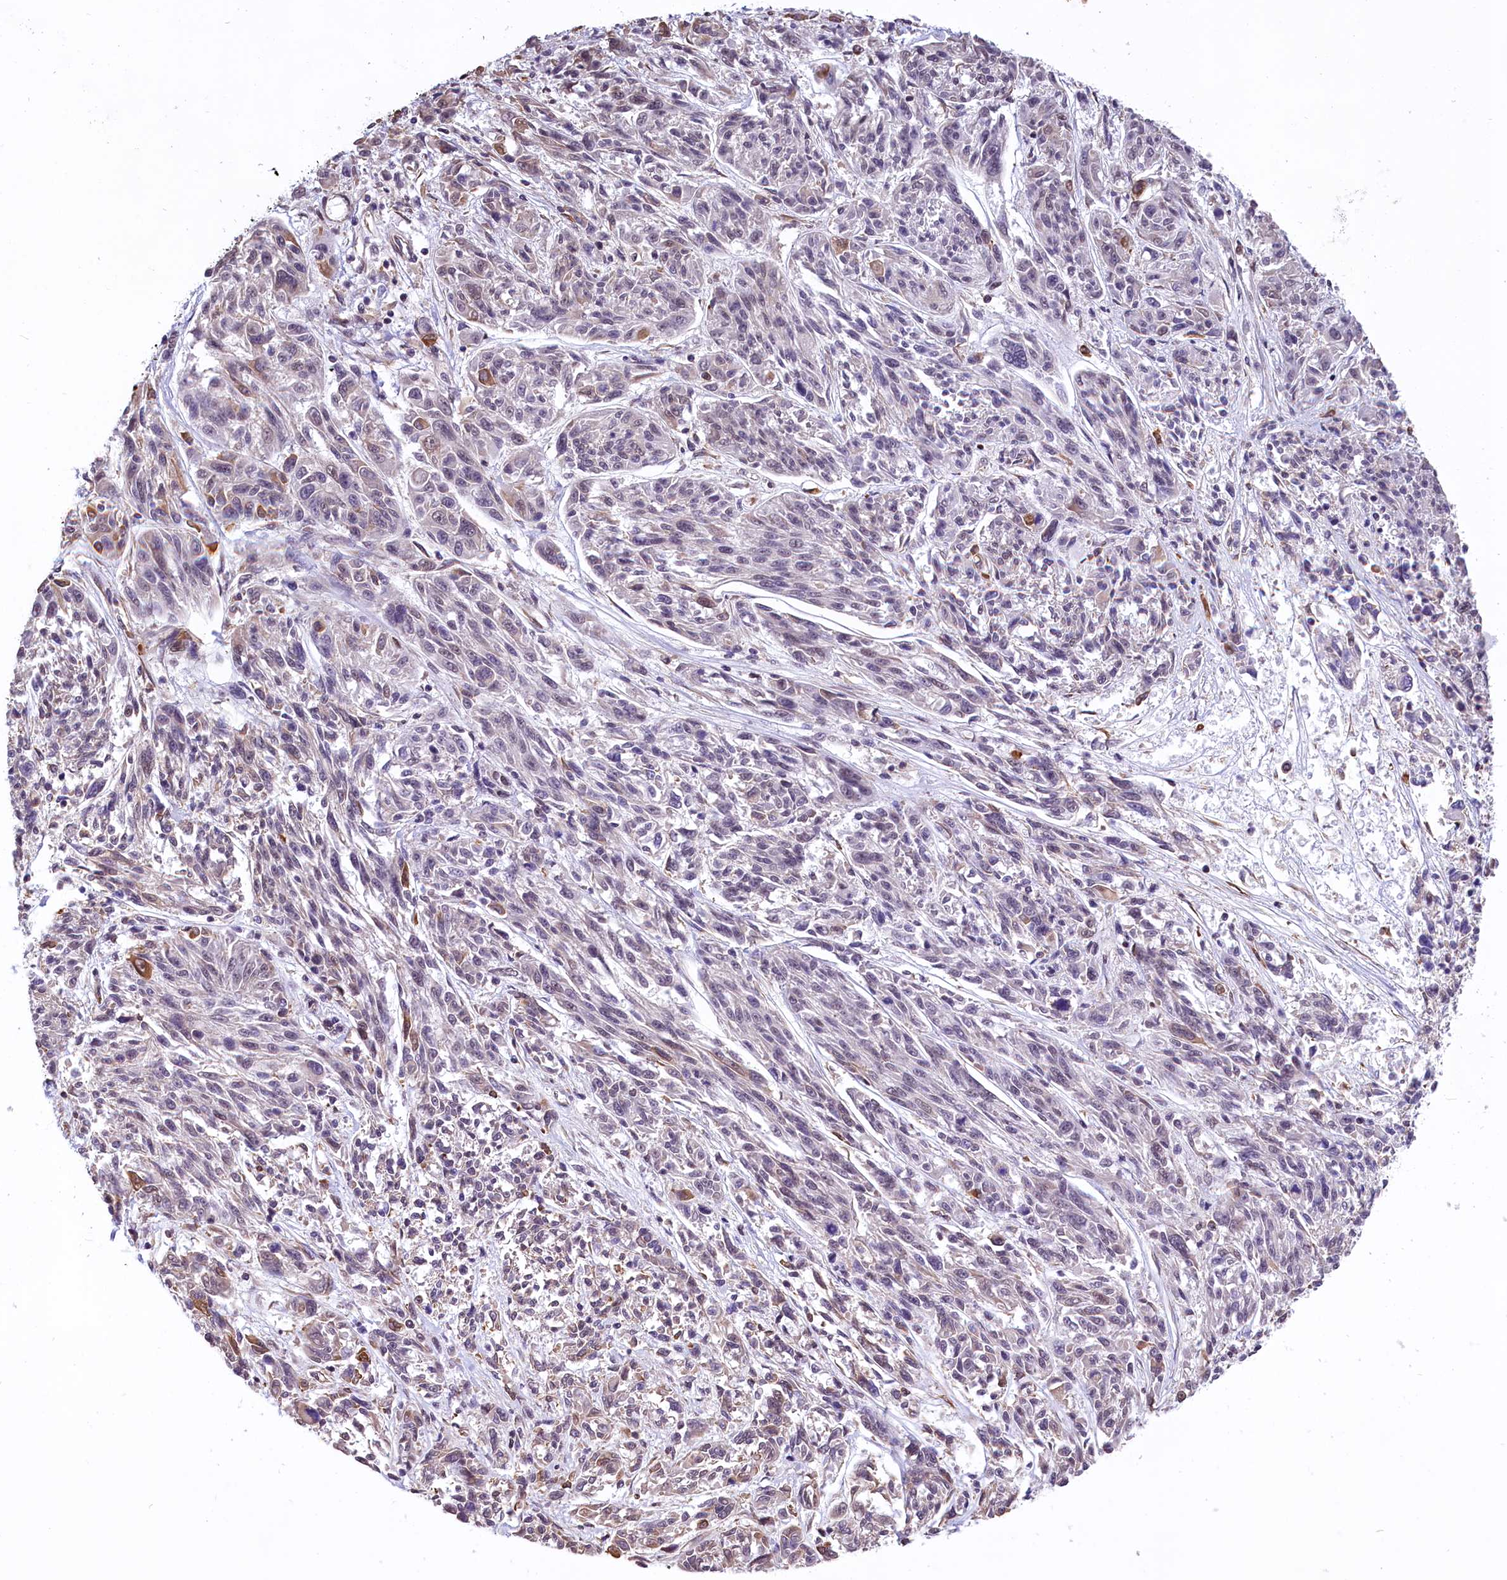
{"staining": {"intensity": "weak", "quantity": "<25%", "location": "nuclear"}, "tissue": "melanoma", "cell_type": "Tumor cells", "image_type": "cancer", "snomed": [{"axis": "morphology", "description": "Malignant melanoma, NOS"}, {"axis": "topography", "description": "Skin"}], "caption": "Tumor cells show no significant staining in melanoma.", "gene": "ZC3H4", "patient": {"sex": "male", "age": 53}}